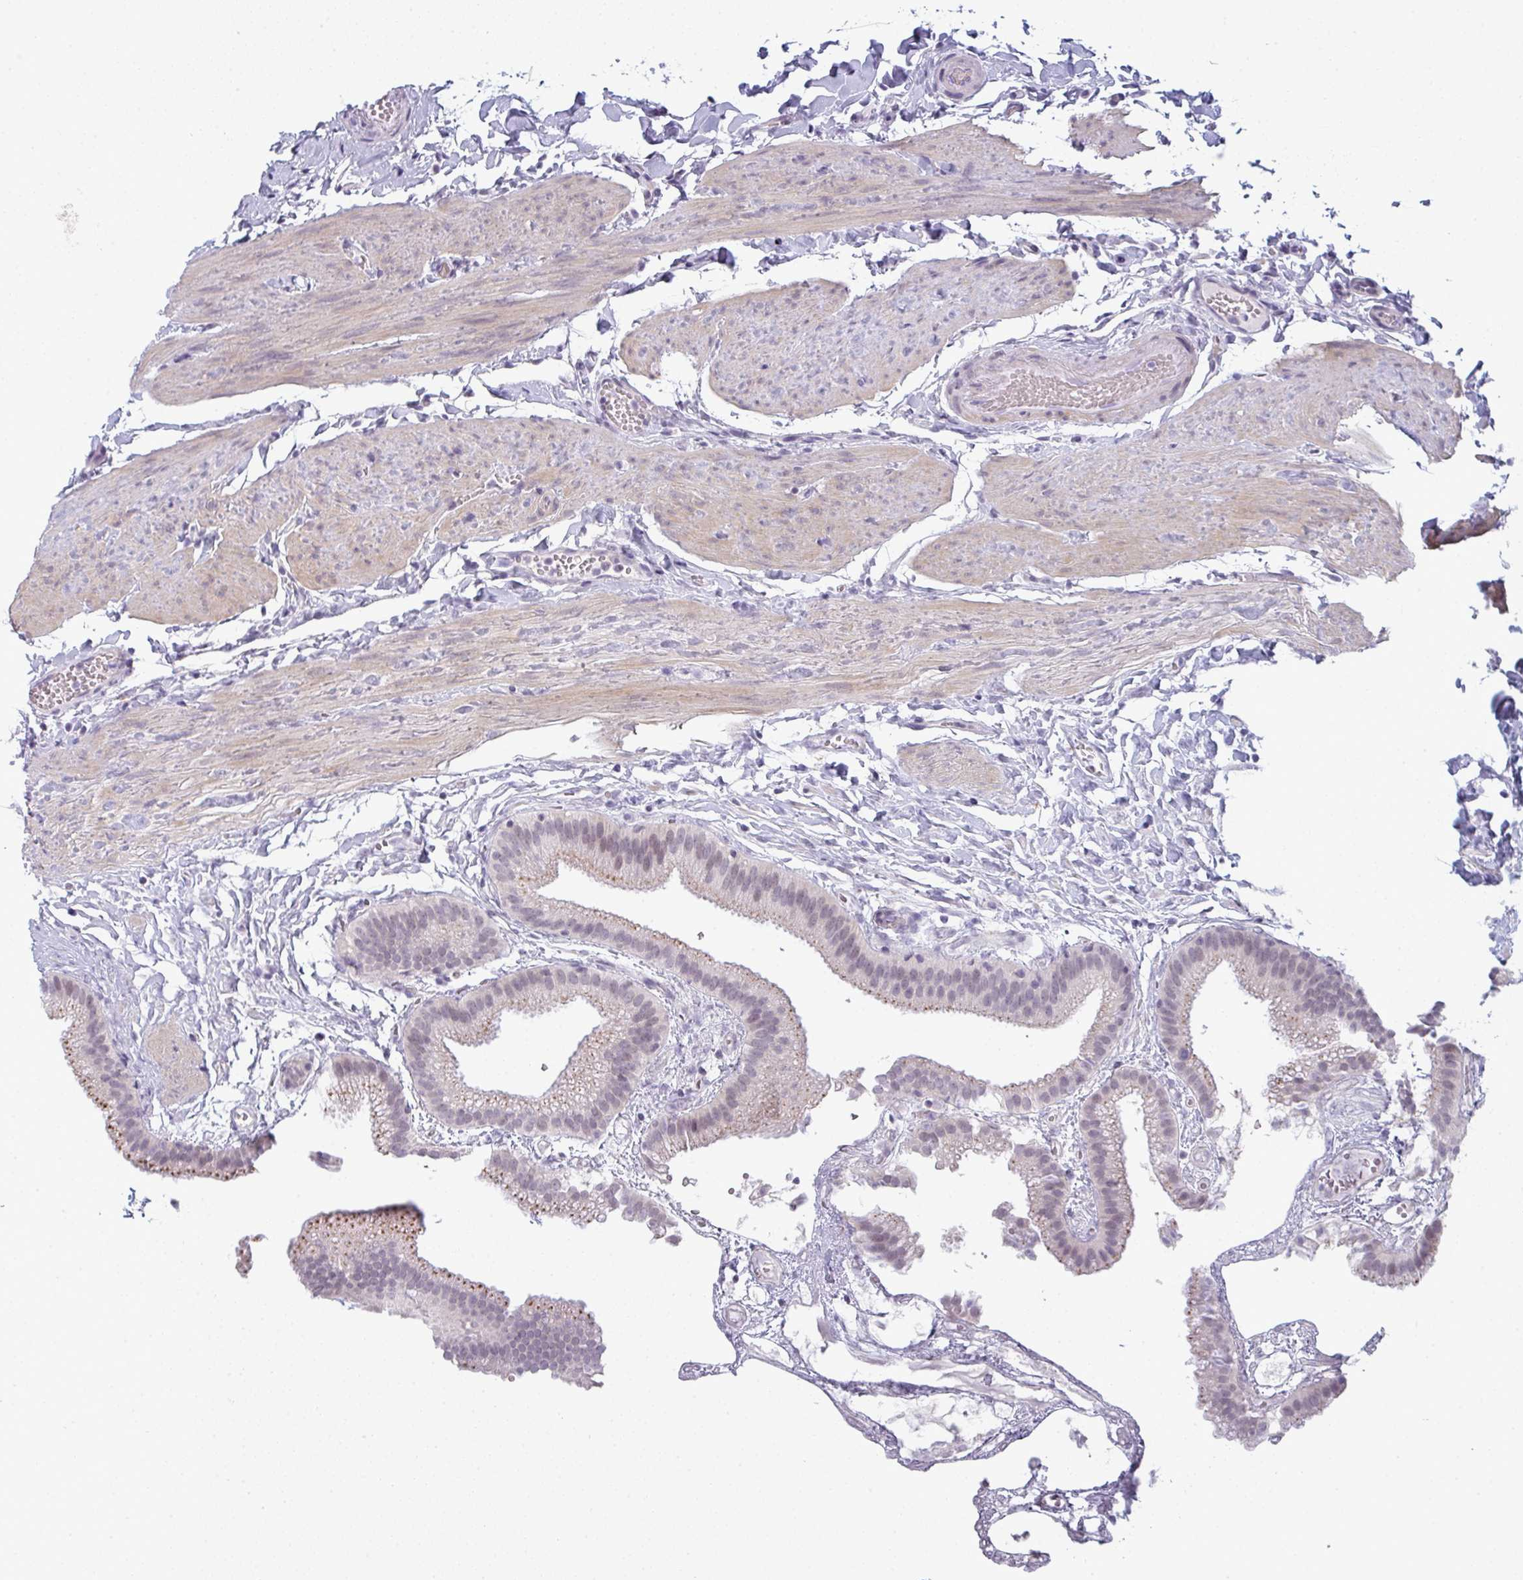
{"staining": {"intensity": "moderate", "quantity": "25%-75%", "location": "cytoplasmic/membranous"}, "tissue": "gallbladder", "cell_type": "Glandular cells", "image_type": "normal", "snomed": [{"axis": "morphology", "description": "Normal tissue, NOS"}, {"axis": "topography", "description": "Gallbladder"}], "caption": "Immunohistochemistry (IHC) micrograph of benign human gallbladder stained for a protein (brown), which displays medium levels of moderate cytoplasmic/membranous staining in about 25%-75% of glandular cells.", "gene": "TEX33", "patient": {"sex": "female", "age": 63}}